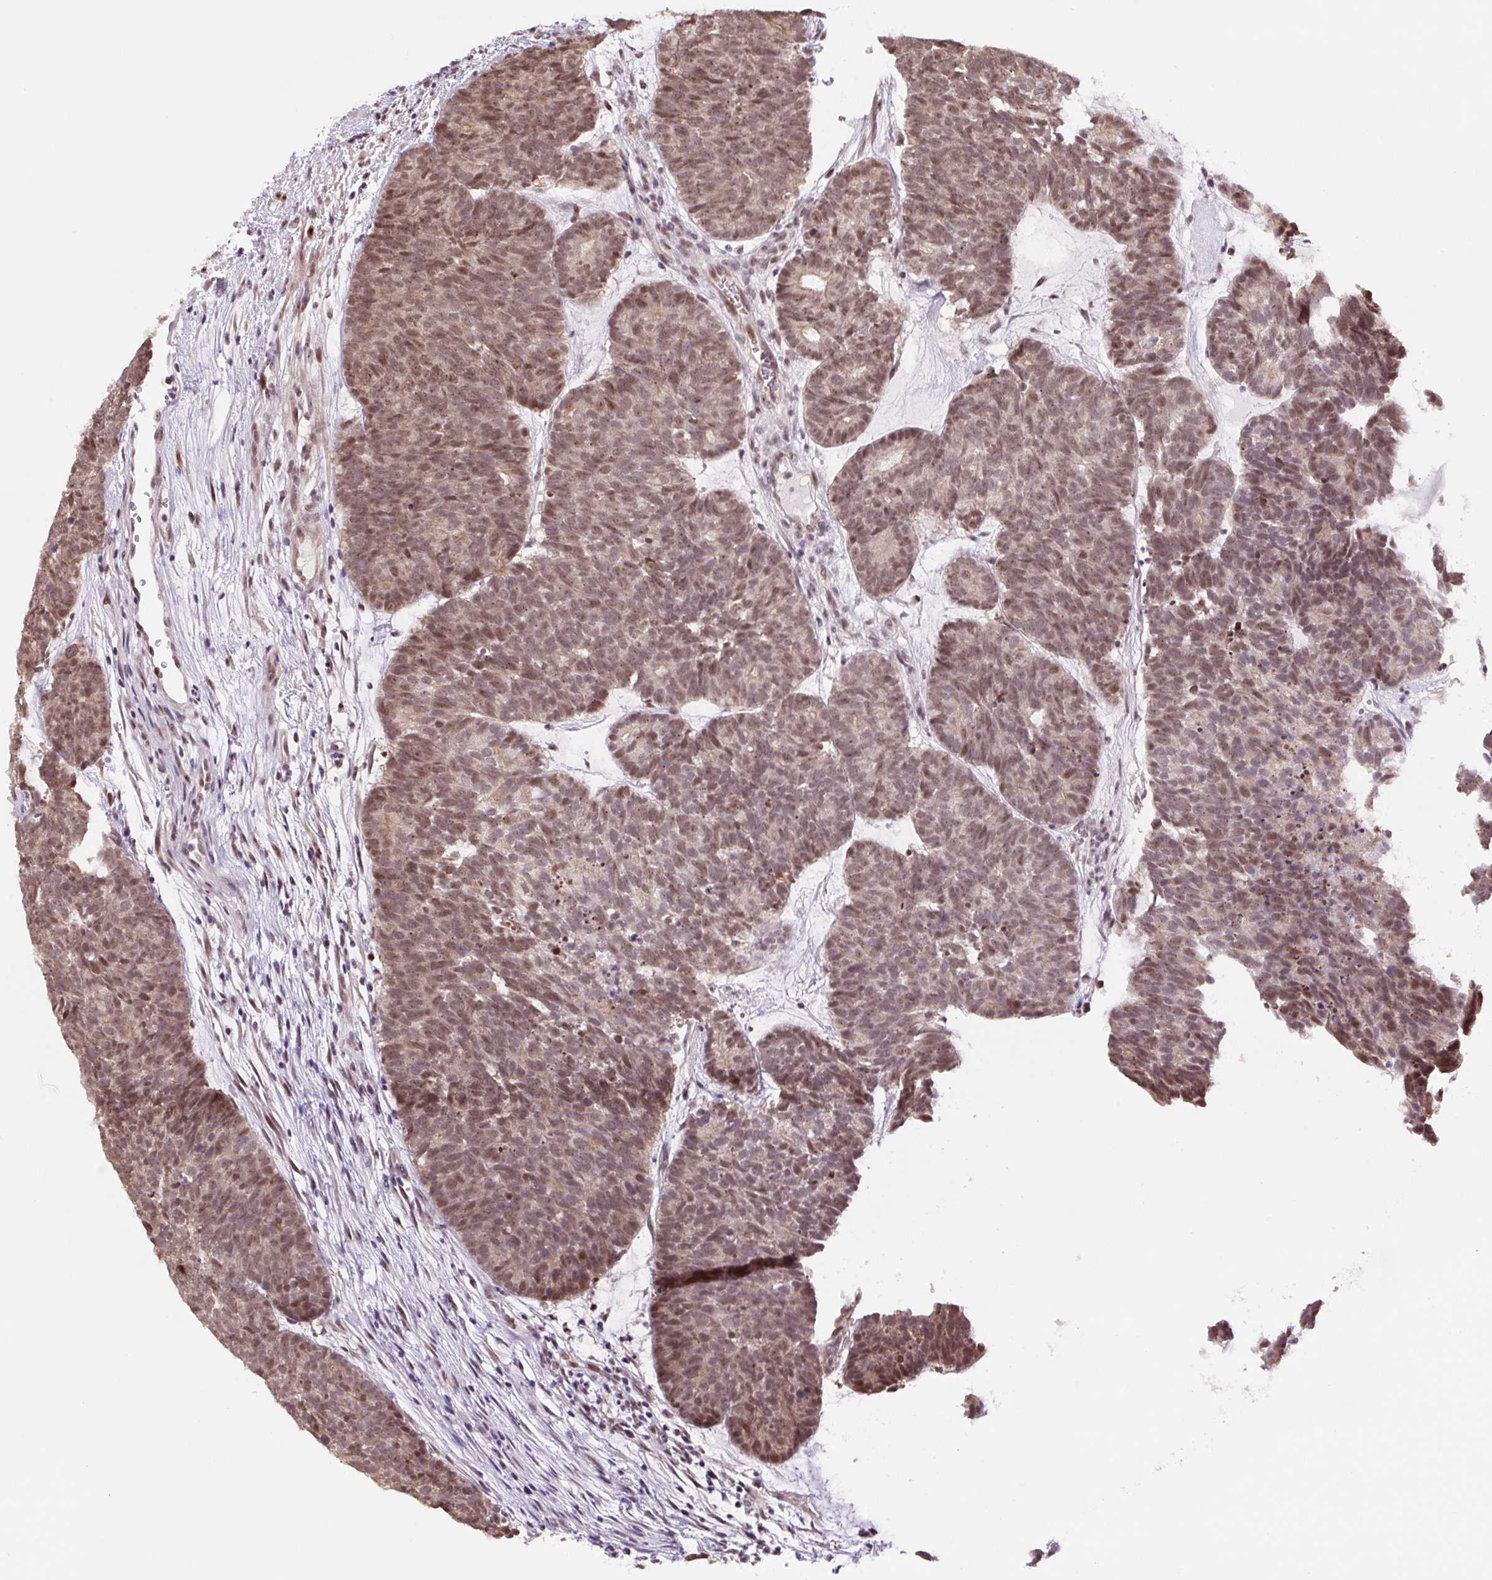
{"staining": {"intensity": "moderate", "quantity": ">75%", "location": "nuclear"}, "tissue": "head and neck cancer", "cell_type": "Tumor cells", "image_type": "cancer", "snomed": [{"axis": "morphology", "description": "Adenocarcinoma, NOS"}, {"axis": "topography", "description": "Head-Neck"}], "caption": "DAB (3,3'-diaminobenzidine) immunohistochemical staining of human head and neck cancer exhibits moderate nuclear protein staining in about >75% of tumor cells.", "gene": "TAF1A", "patient": {"sex": "female", "age": 81}}